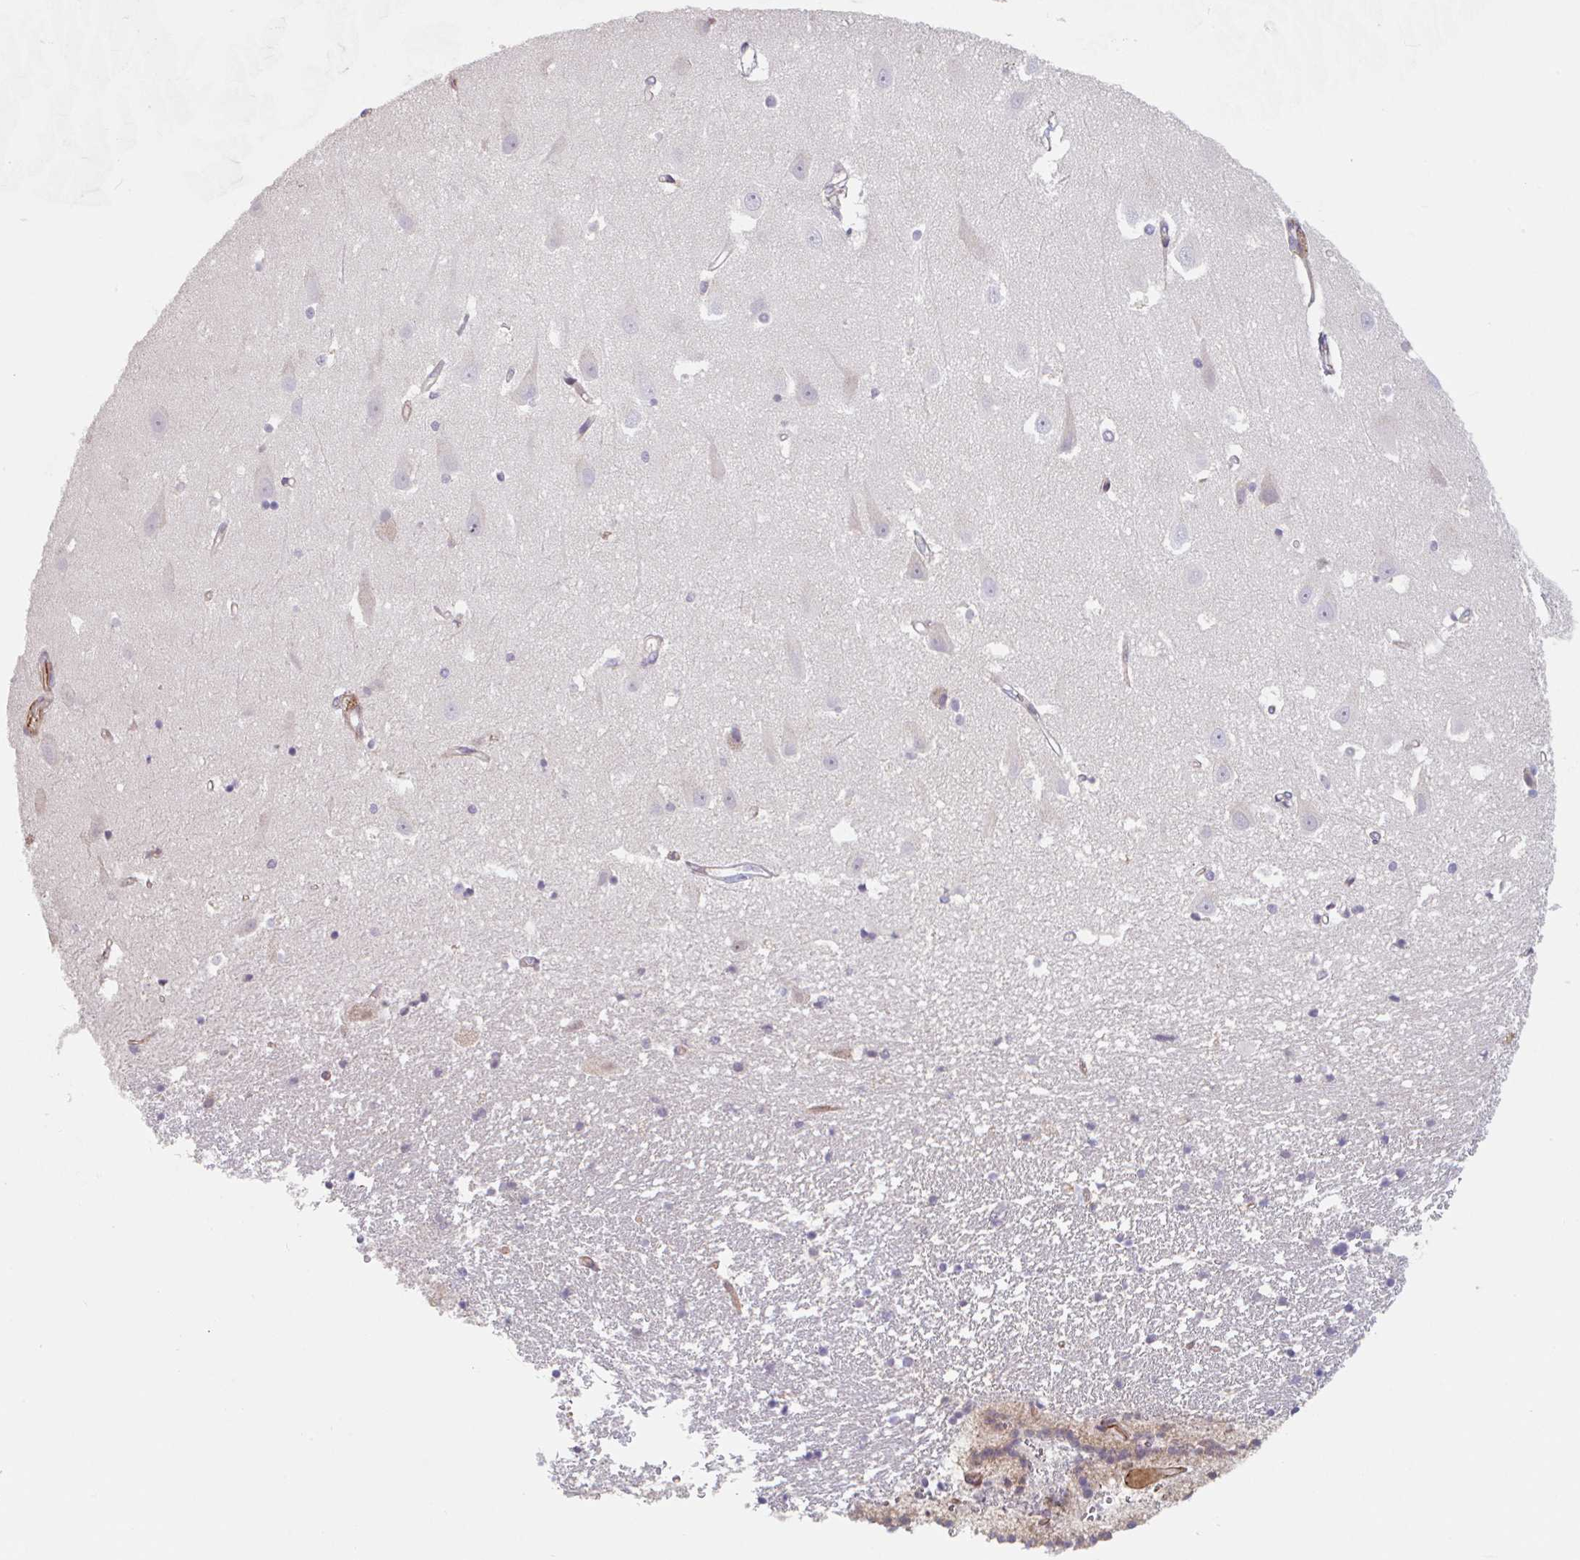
{"staining": {"intensity": "negative", "quantity": "none", "location": "none"}, "tissue": "hippocampus", "cell_type": "Glial cells", "image_type": "normal", "snomed": [{"axis": "morphology", "description": "Normal tissue, NOS"}, {"axis": "topography", "description": "Hippocampus"}], "caption": "Human hippocampus stained for a protein using immunohistochemistry displays no staining in glial cells.", "gene": "NUB1", "patient": {"sex": "male", "age": 63}}